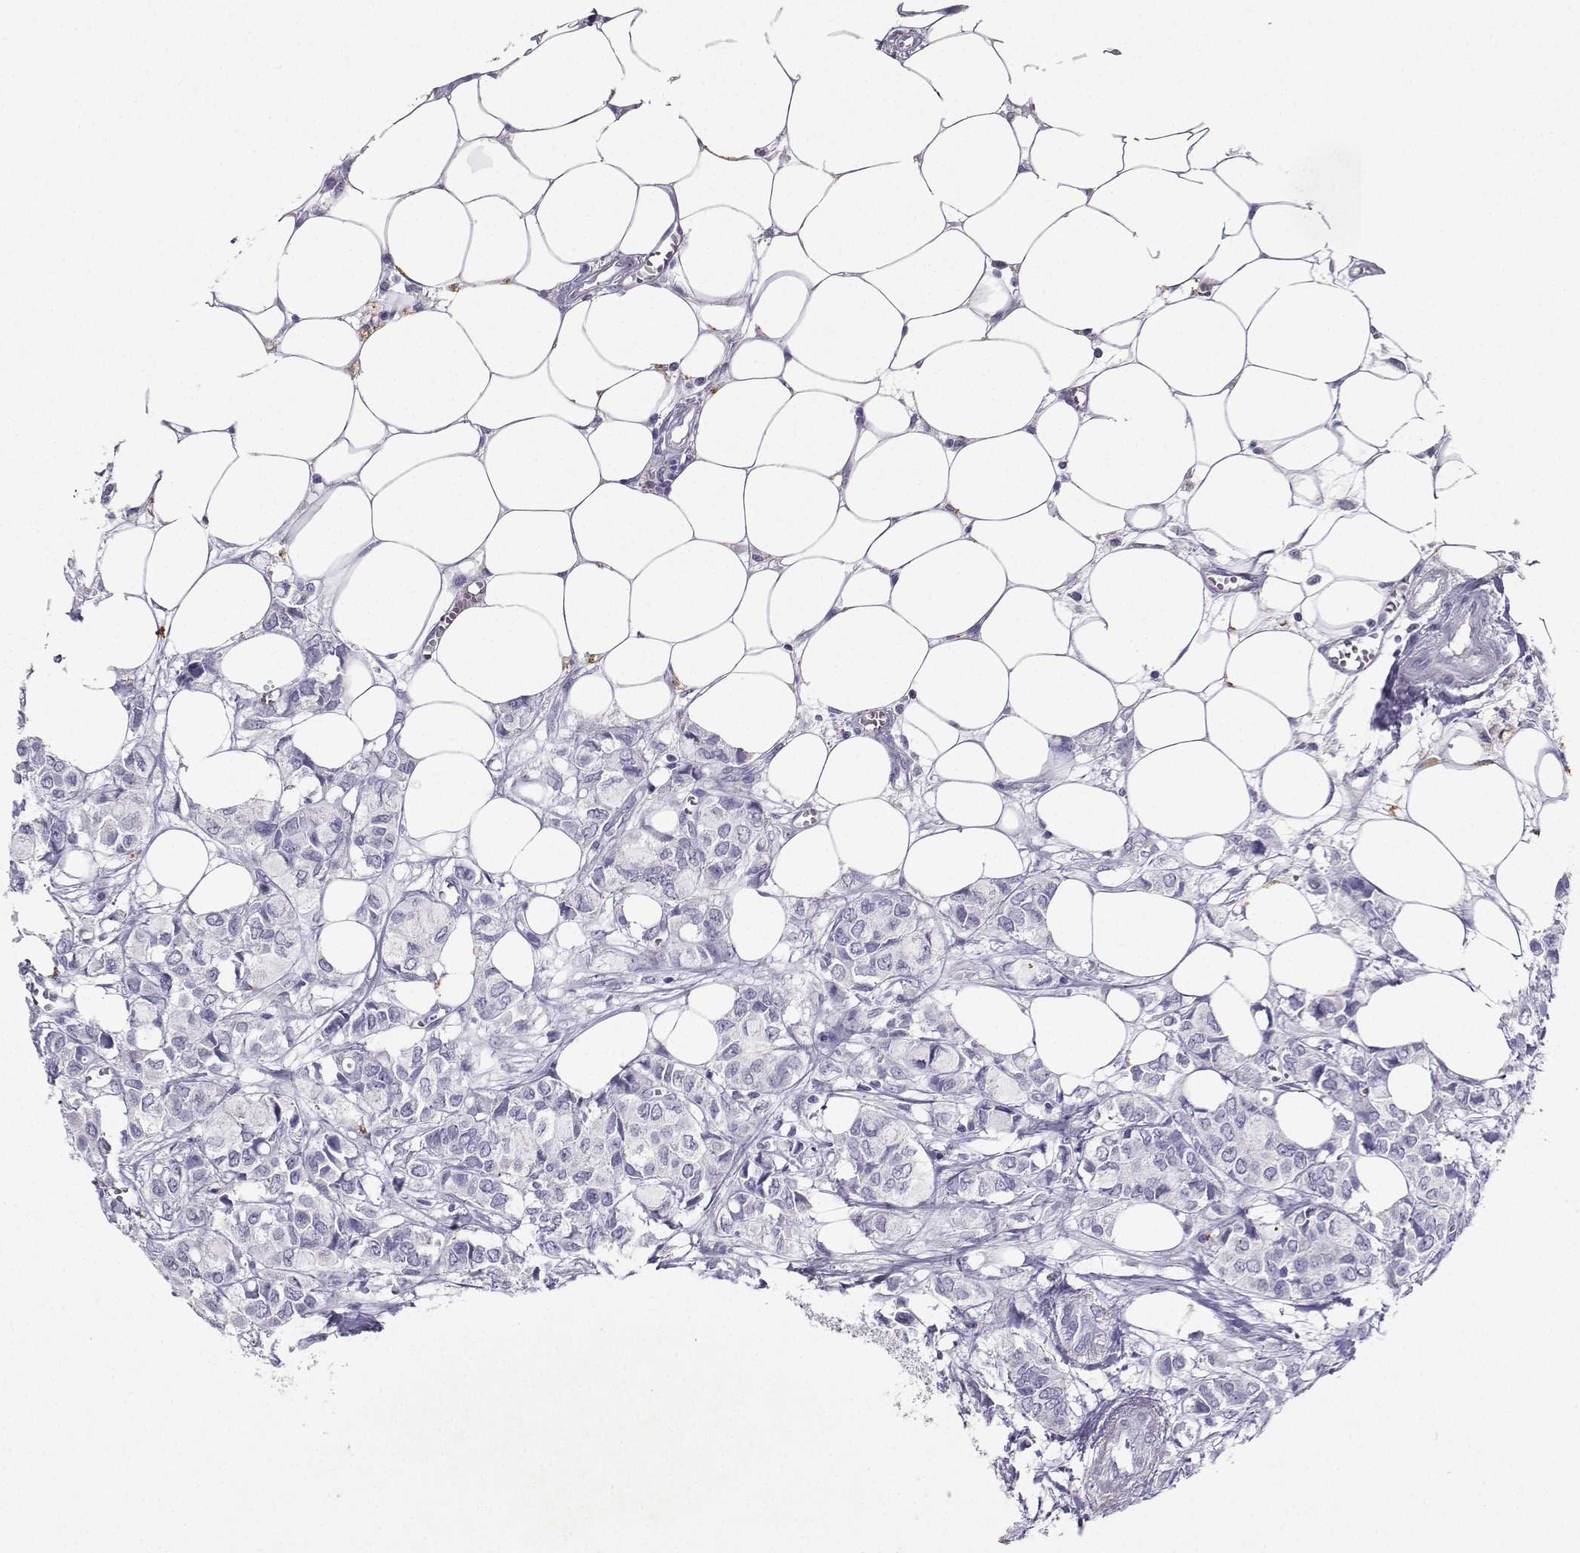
{"staining": {"intensity": "negative", "quantity": "none", "location": "none"}, "tissue": "breast cancer", "cell_type": "Tumor cells", "image_type": "cancer", "snomed": [{"axis": "morphology", "description": "Duct carcinoma"}, {"axis": "topography", "description": "Breast"}], "caption": "Immunohistochemistry (IHC) micrograph of human invasive ductal carcinoma (breast) stained for a protein (brown), which displays no expression in tumor cells.", "gene": "GRIK4", "patient": {"sex": "female", "age": 85}}